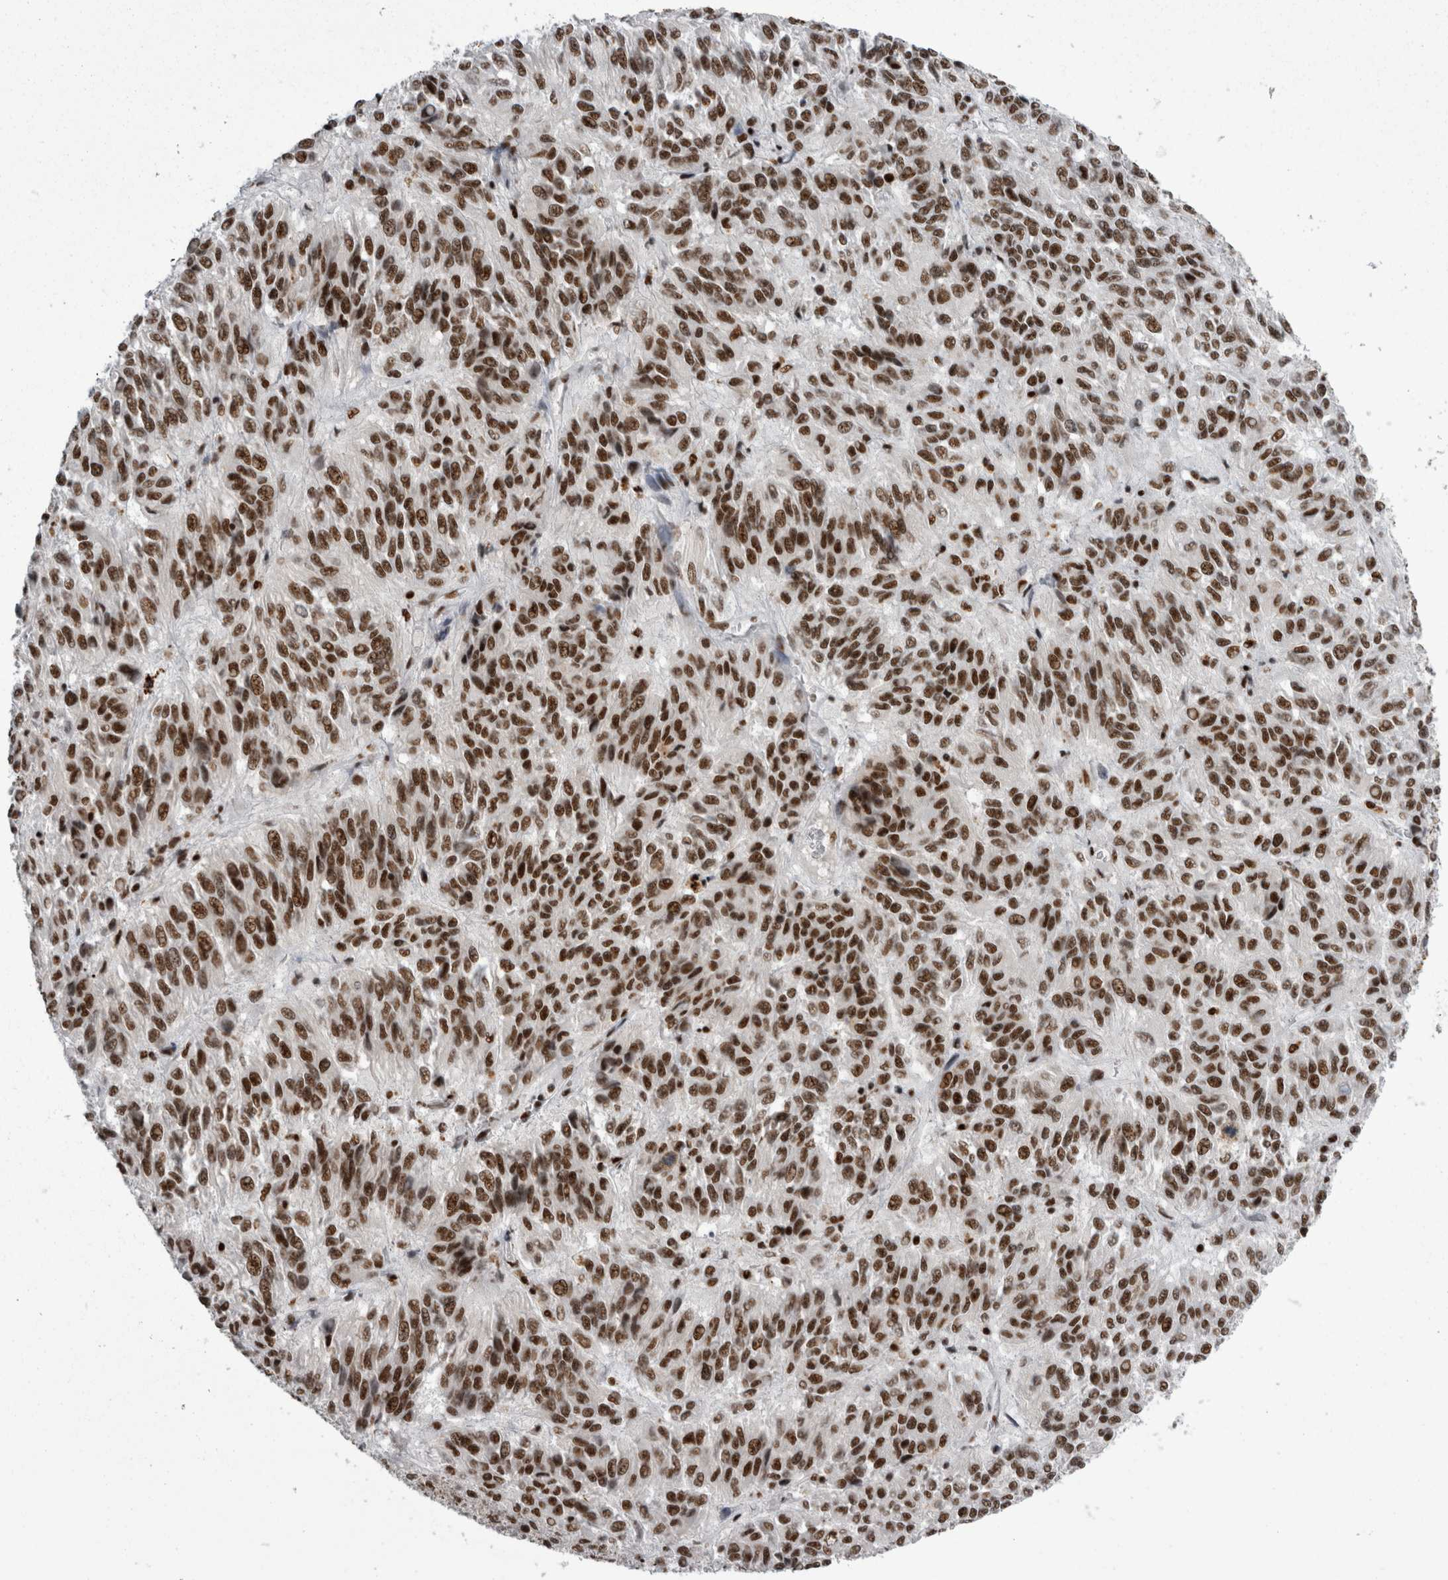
{"staining": {"intensity": "strong", "quantity": ">75%", "location": "nuclear"}, "tissue": "melanoma", "cell_type": "Tumor cells", "image_type": "cancer", "snomed": [{"axis": "morphology", "description": "Malignant melanoma, Metastatic site"}, {"axis": "topography", "description": "Lung"}], "caption": "Human melanoma stained with a protein marker exhibits strong staining in tumor cells.", "gene": "SNRNP40", "patient": {"sex": "male", "age": 64}}